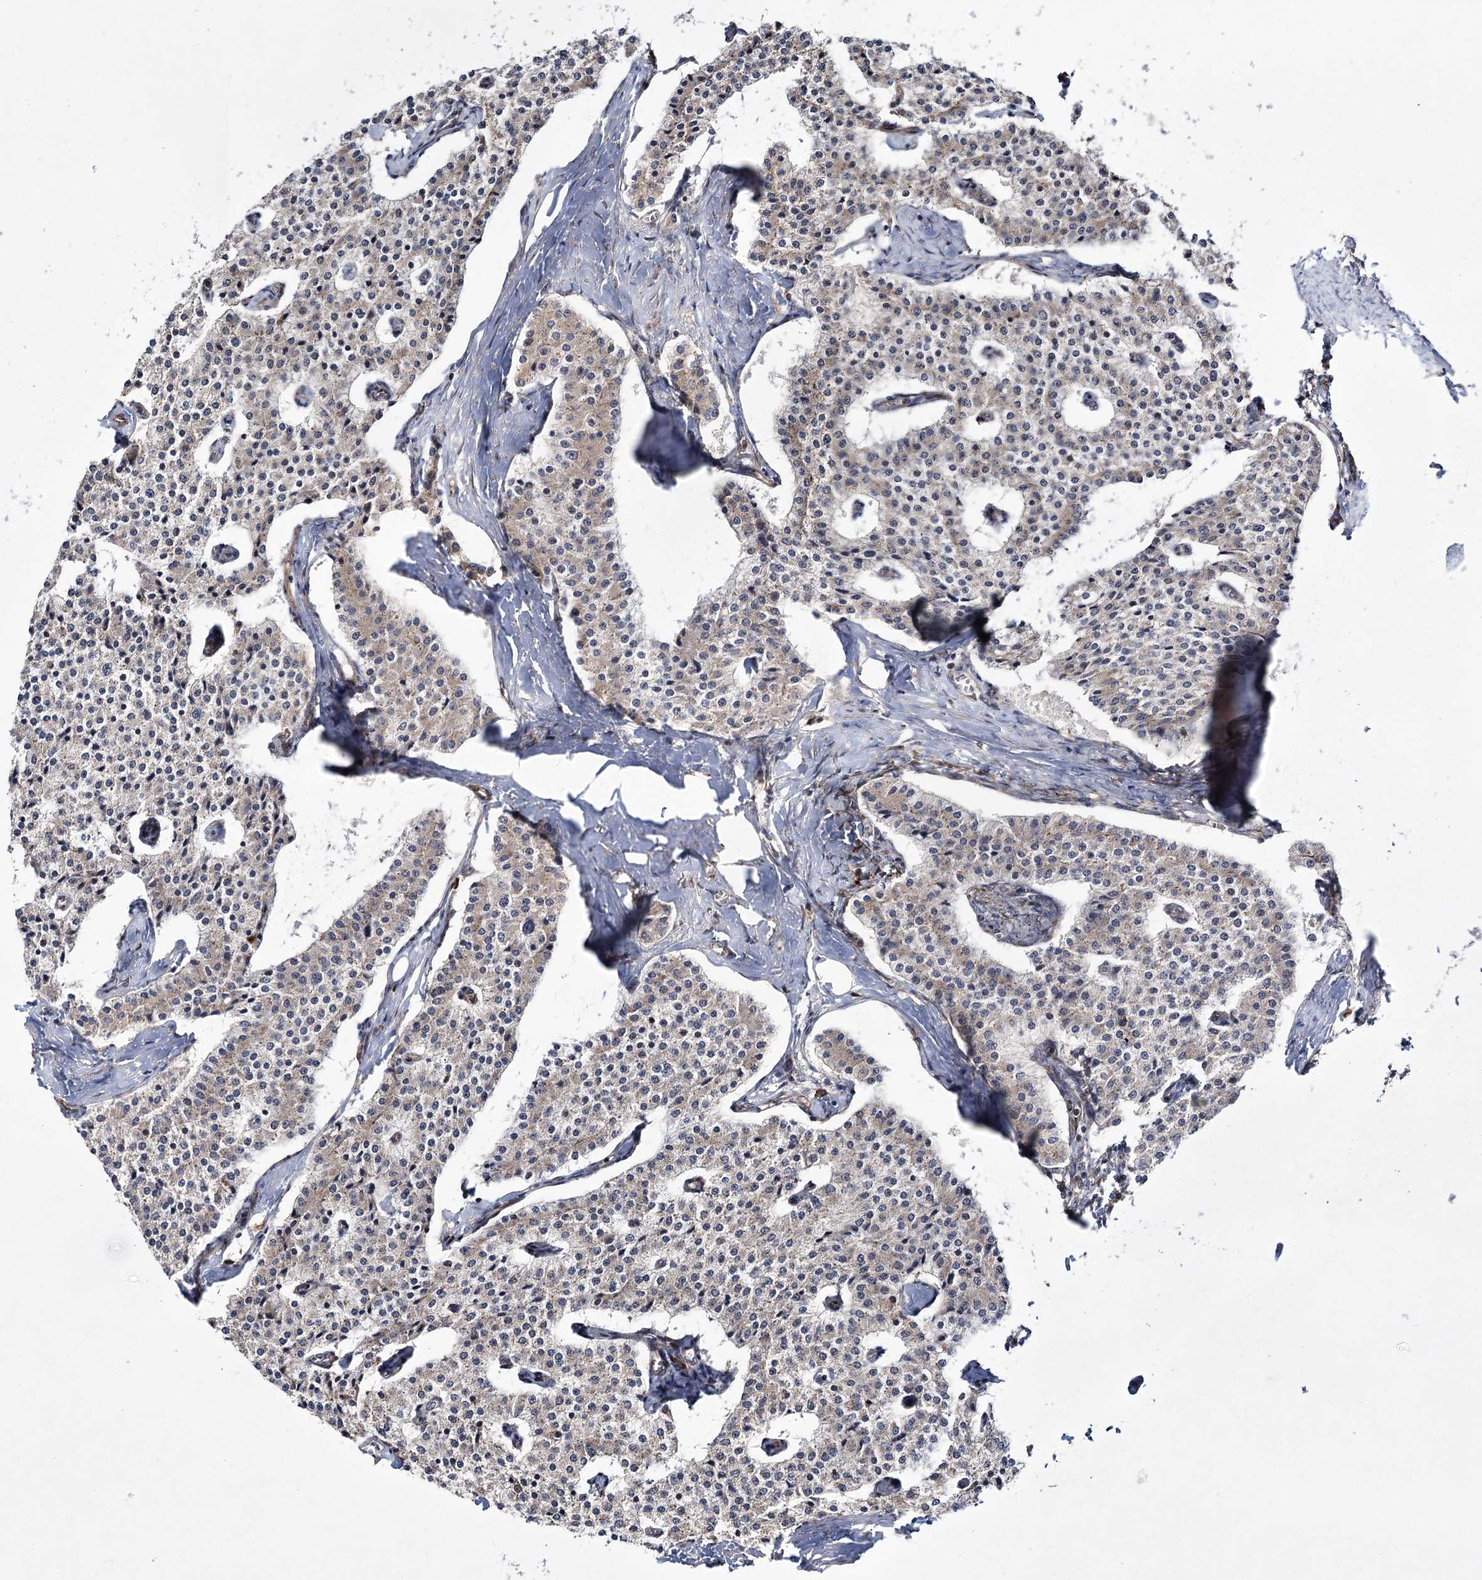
{"staining": {"intensity": "weak", "quantity": ">75%", "location": "cytoplasmic/membranous"}, "tissue": "carcinoid", "cell_type": "Tumor cells", "image_type": "cancer", "snomed": [{"axis": "morphology", "description": "Carcinoid, malignant, NOS"}, {"axis": "topography", "description": "Colon"}], "caption": "Immunohistochemistry of carcinoid demonstrates low levels of weak cytoplasmic/membranous expression in about >75% of tumor cells. (Stains: DAB (3,3'-diaminobenzidine) in brown, nuclei in blue, Microscopy: brightfield microscopy at high magnification).", "gene": "HECTD2", "patient": {"sex": "female", "age": 52}}